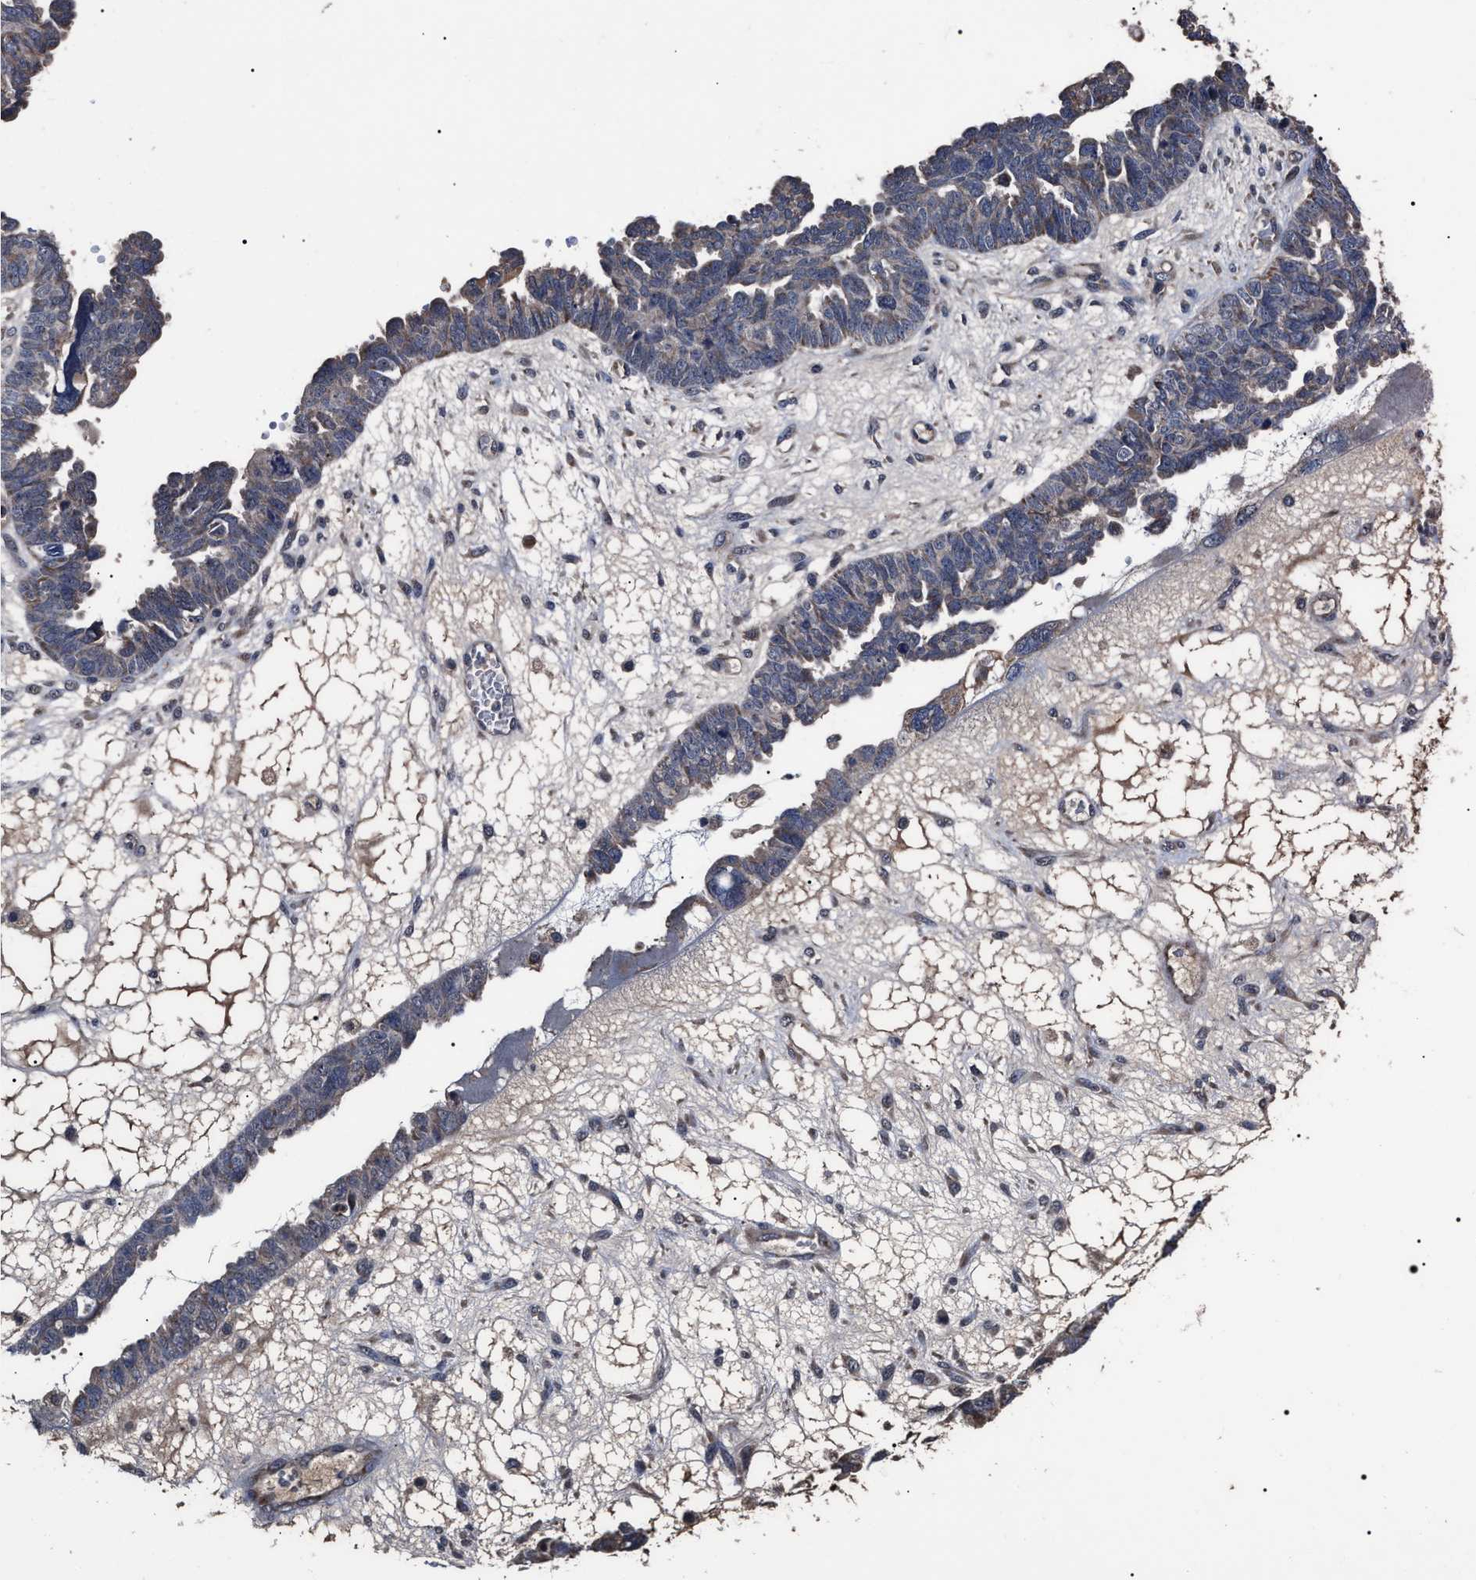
{"staining": {"intensity": "weak", "quantity": "25%-75%", "location": "cytoplasmic/membranous"}, "tissue": "ovarian cancer", "cell_type": "Tumor cells", "image_type": "cancer", "snomed": [{"axis": "morphology", "description": "Cystadenocarcinoma, serous, NOS"}, {"axis": "topography", "description": "Ovary"}], "caption": "Brown immunohistochemical staining in ovarian cancer reveals weak cytoplasmic/membranous expression in about 25%-75% of tumor cells. (DAB = brown stain, brightfield microscopy at high magnification).", "gene": "MACC1", "patient": {"sex": "female", "age": 79}}